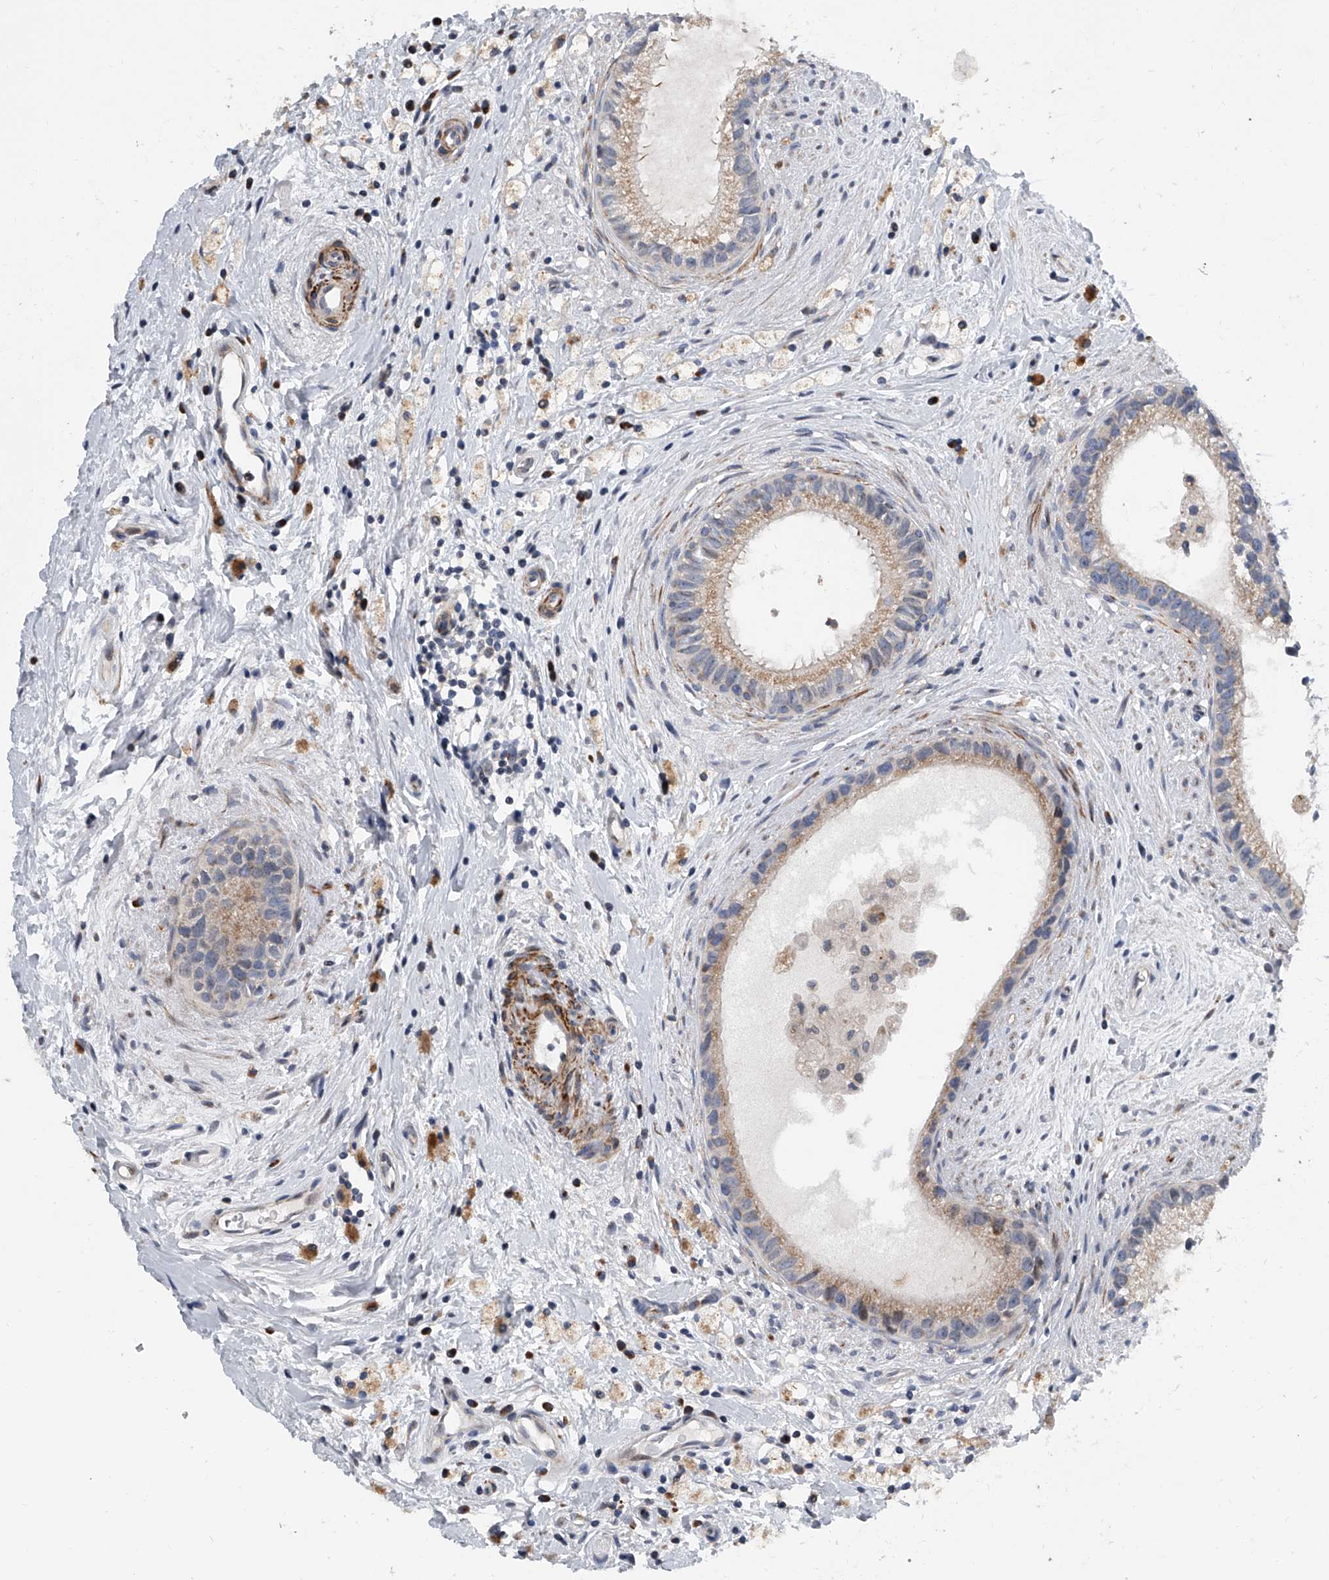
{"staining": {"intensity": "moderate", "quantity": ">75%", "location": "cytoplasmic/membranous"}, "tissue": "epididymis", "cell_type": "Glandular cells", "image_type": "normal", "snomed": [{"axis": "morphology", "description": "Normal tissue, NOS"}, {"axis": "topography", "description": "Epididymis"}], "caption": "Epididymis was stained to show a protein in brown. There is medium levels of moderate cytoplasmic/membranous positivity in about >75% of glandular cells.", "gene": "DLGAP2", "patient": {"sex": "male", "age": 80}}